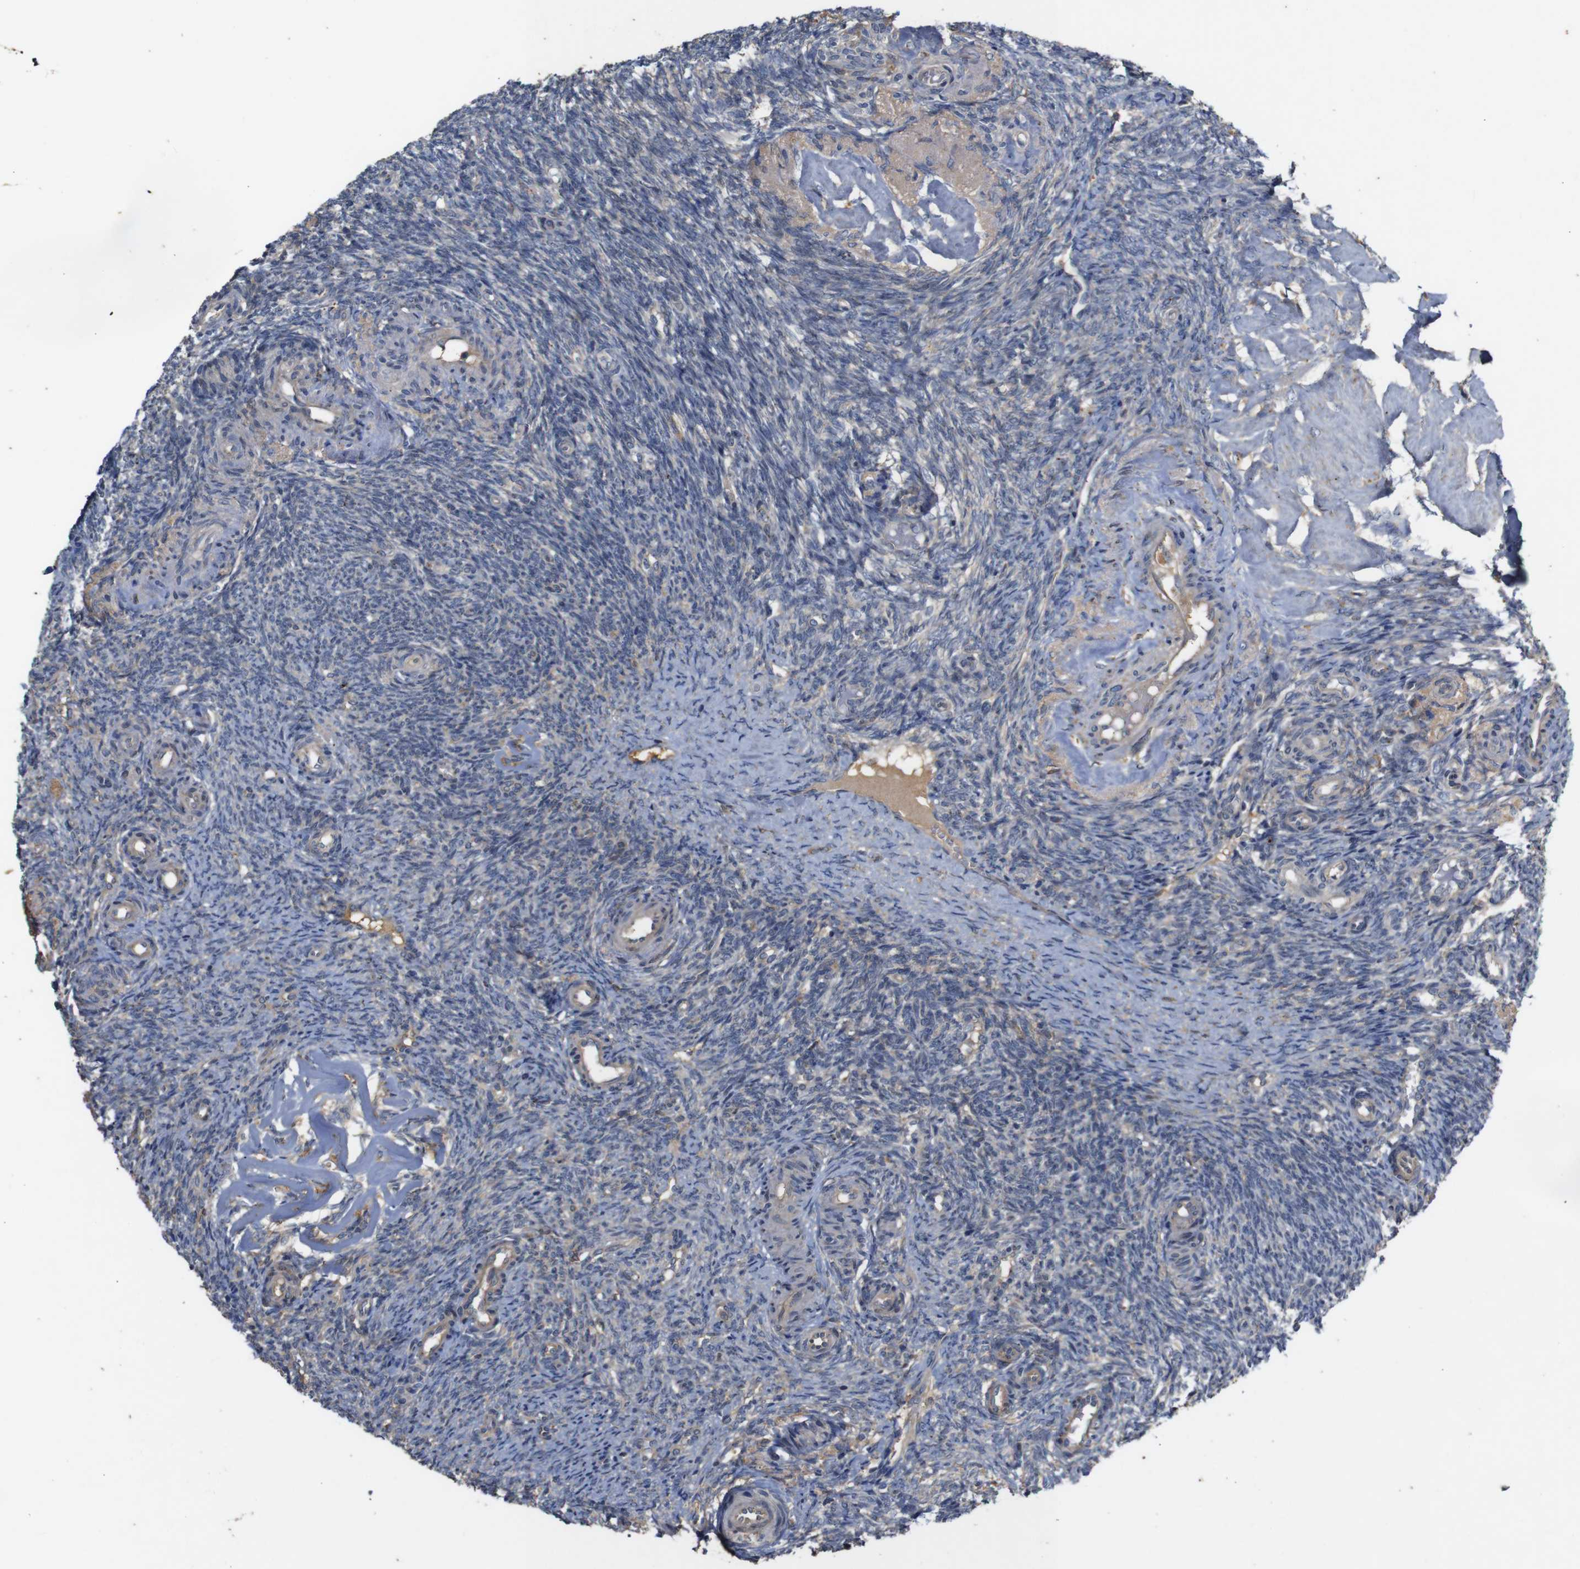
{"staining": {"intensity": "moderate", "quantity": ">75%", "location": "cytoplasmic/membranous"}, "tissue": "ovary", "cell_type": "Follicle cells", "image_type": "normal", "snomed": [{"axis": "morphology", "description": "Normal tissue, NOS"}, {"axis": "topography", "description": "Ovary"}], "caption": "Immunohistochemical staining of benign human ovary displays medium levels of moderate cytoplasmic/membranous staining in about >75% of follicle cells. (DAB (3,3'-diaminobenzidine) IHC, brown staining for protein, blue staining for nuclei).", "gene": "PTPN1", "patient": {"sex": "female", "age": 41}}